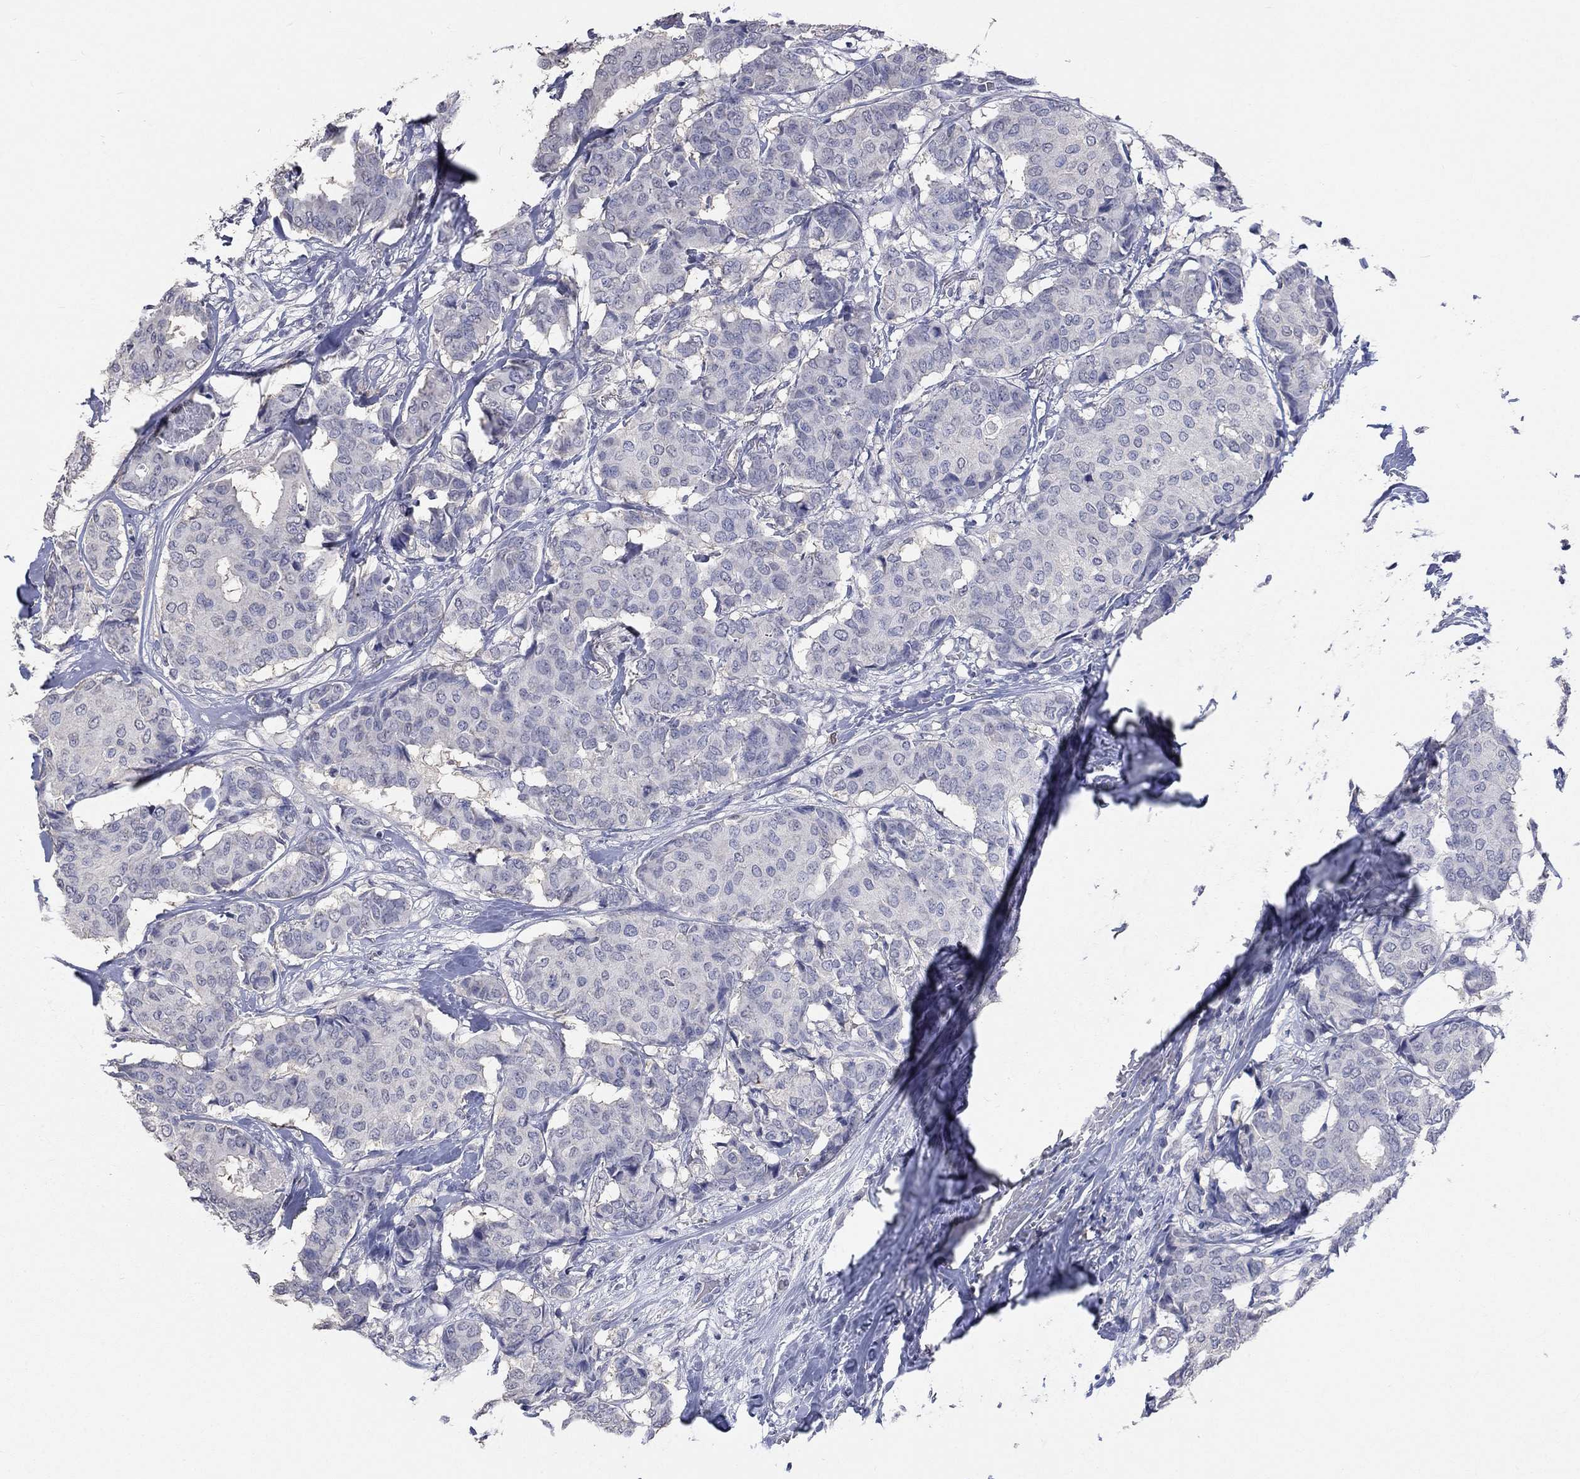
{"staining": {"intensity": "negative", "quantity": "none", "location": "none"}, "tissue": "breast cancer", "cell_type": "Tumor cells", "image_type": "cancer", "snomed": [{"axis": "morphology", "description": "Duct carcinoma"}, {"axis": "topography", "description": "Breast"}], "caption": "Infiltrating ductal carcinoma (breast) was stained to show a protein in brown. There is no significant staining in tumor cells.", "gene": "ZBTB18", "patient": {"sex": "female", "age": 75}}